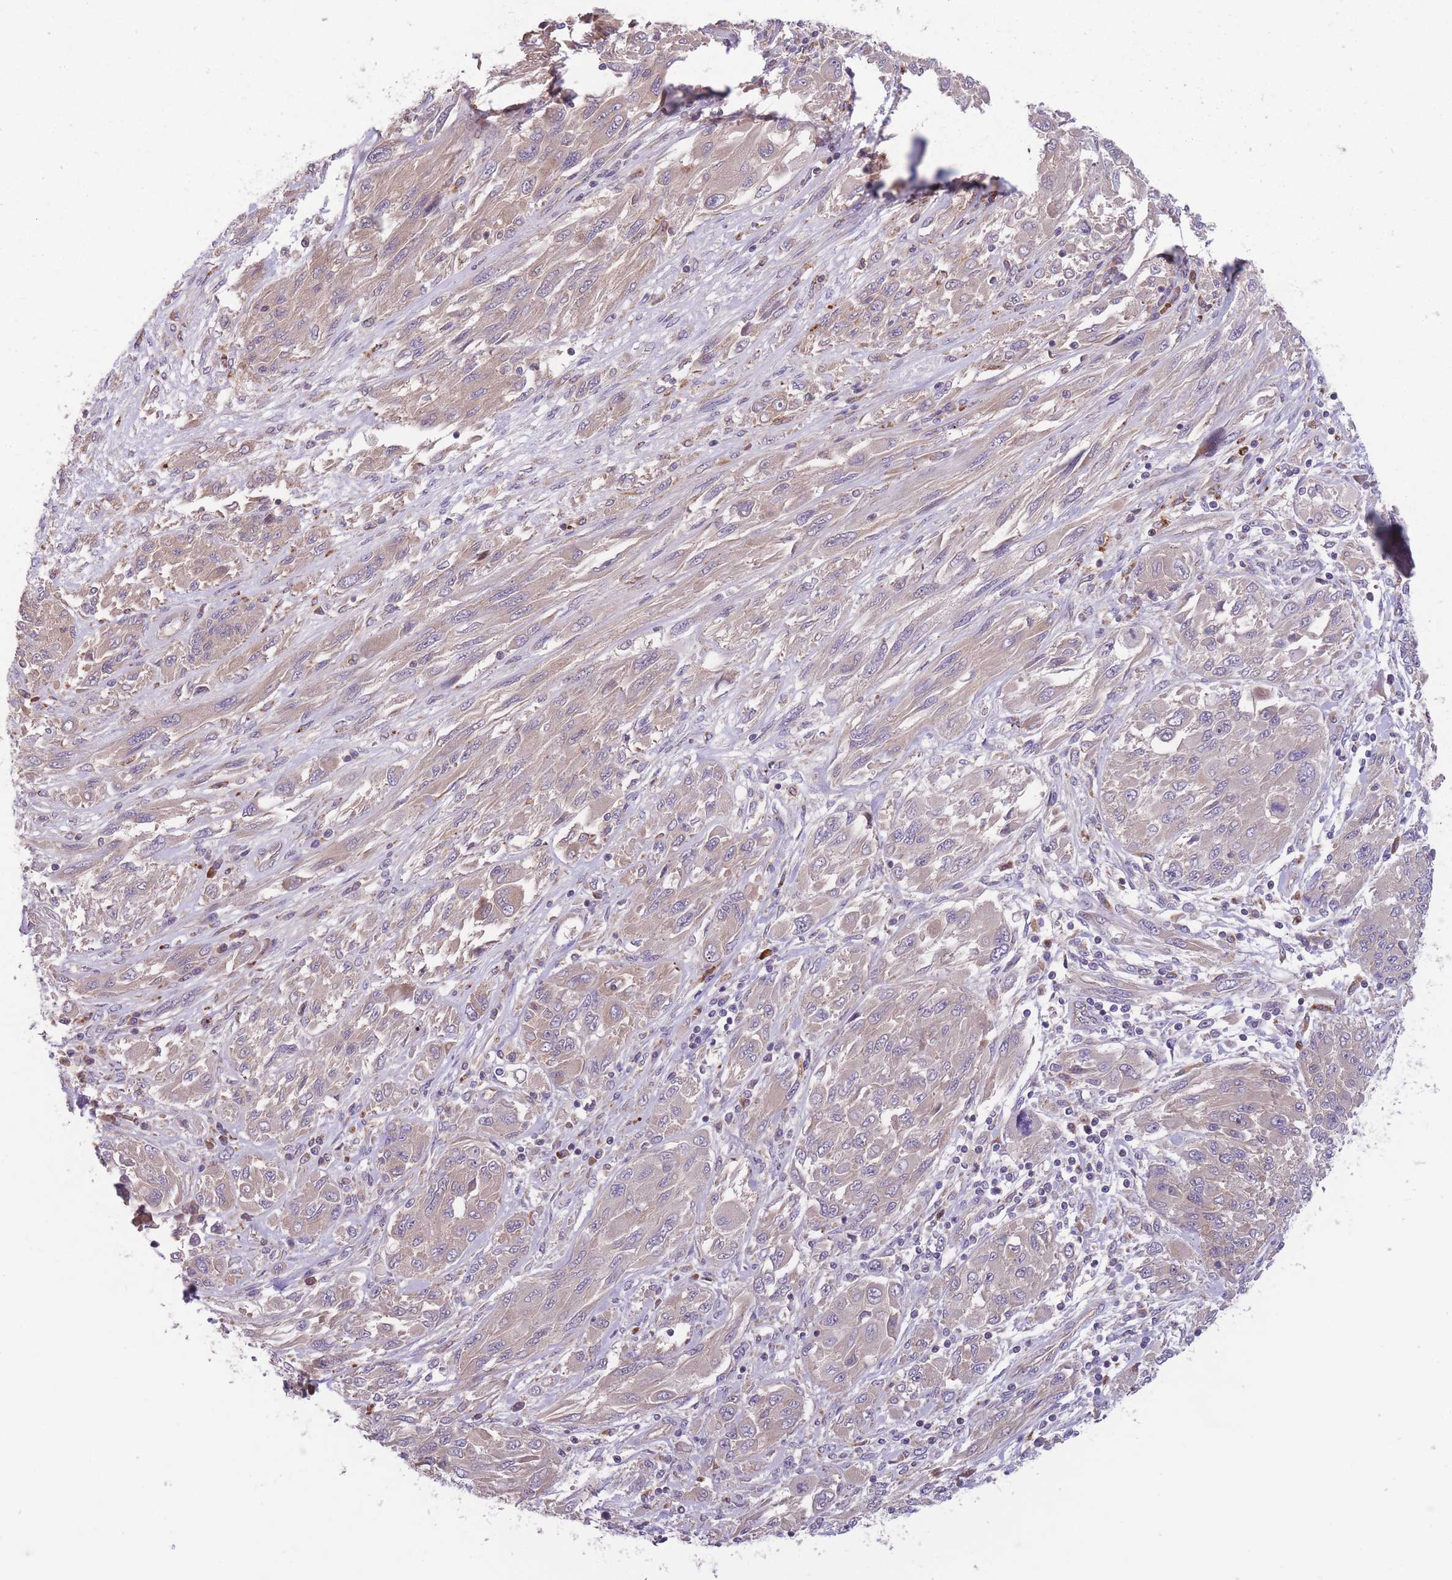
{"staining": {"intensity": "weak", "quantity": "<25%", "location": "cytoplasmic/membranous"}, "tissue": "melanoma", "cell_type": "Tumor cells", "image_type": "cancer", "snomed": [{"axis": "morphology", "description": "Malignant melanoma, NOS"}, {"axis": "topography", "description": "Skin"}], "caption": "This is an immunohistochemistry histopathology image of human malignant melanoma. There is no expression in tumor cells.", "gene": "ITPKC", "patient": {"sex": "female", "age": 91}}